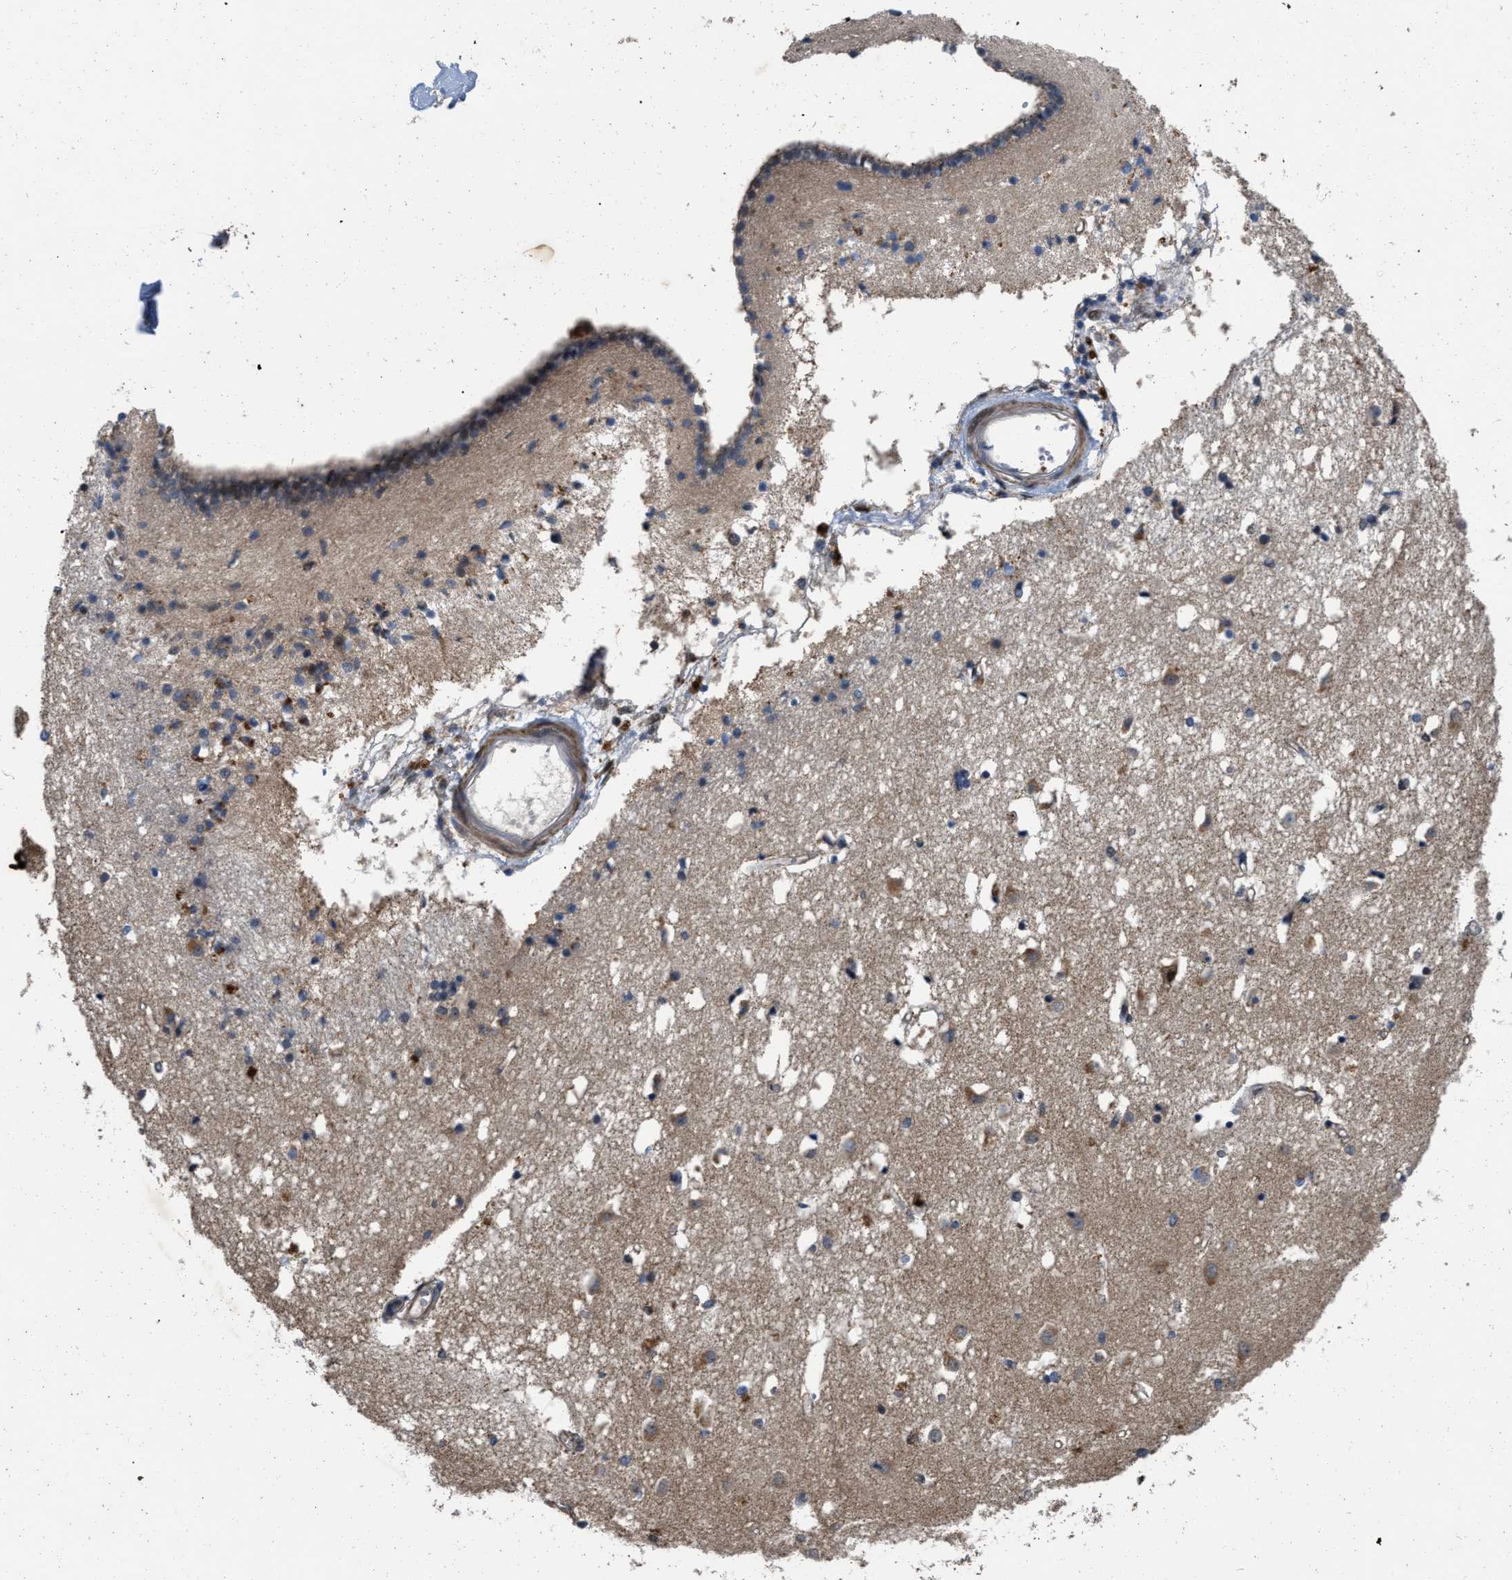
{"staining": {"intensity": "moderate", "quantity": "<25%", "location": "cytoplasmic/membranous"}, "tissue": "caudate", "cell_type": "Glial cells", "image_type": "normal", "snomed": [{"axis": "morphology", "description": "Normal tissue, NOS"}, {"axis": "topography", "description": "Lateral ventricle wall"}], "caption": "A low amount of moderate cytoplasmic/membranous positivity is identified in about <25% of glial cells in benign caudate.", "gene": "PRDM14", "patient": {"sex": "male", "age": 45}}